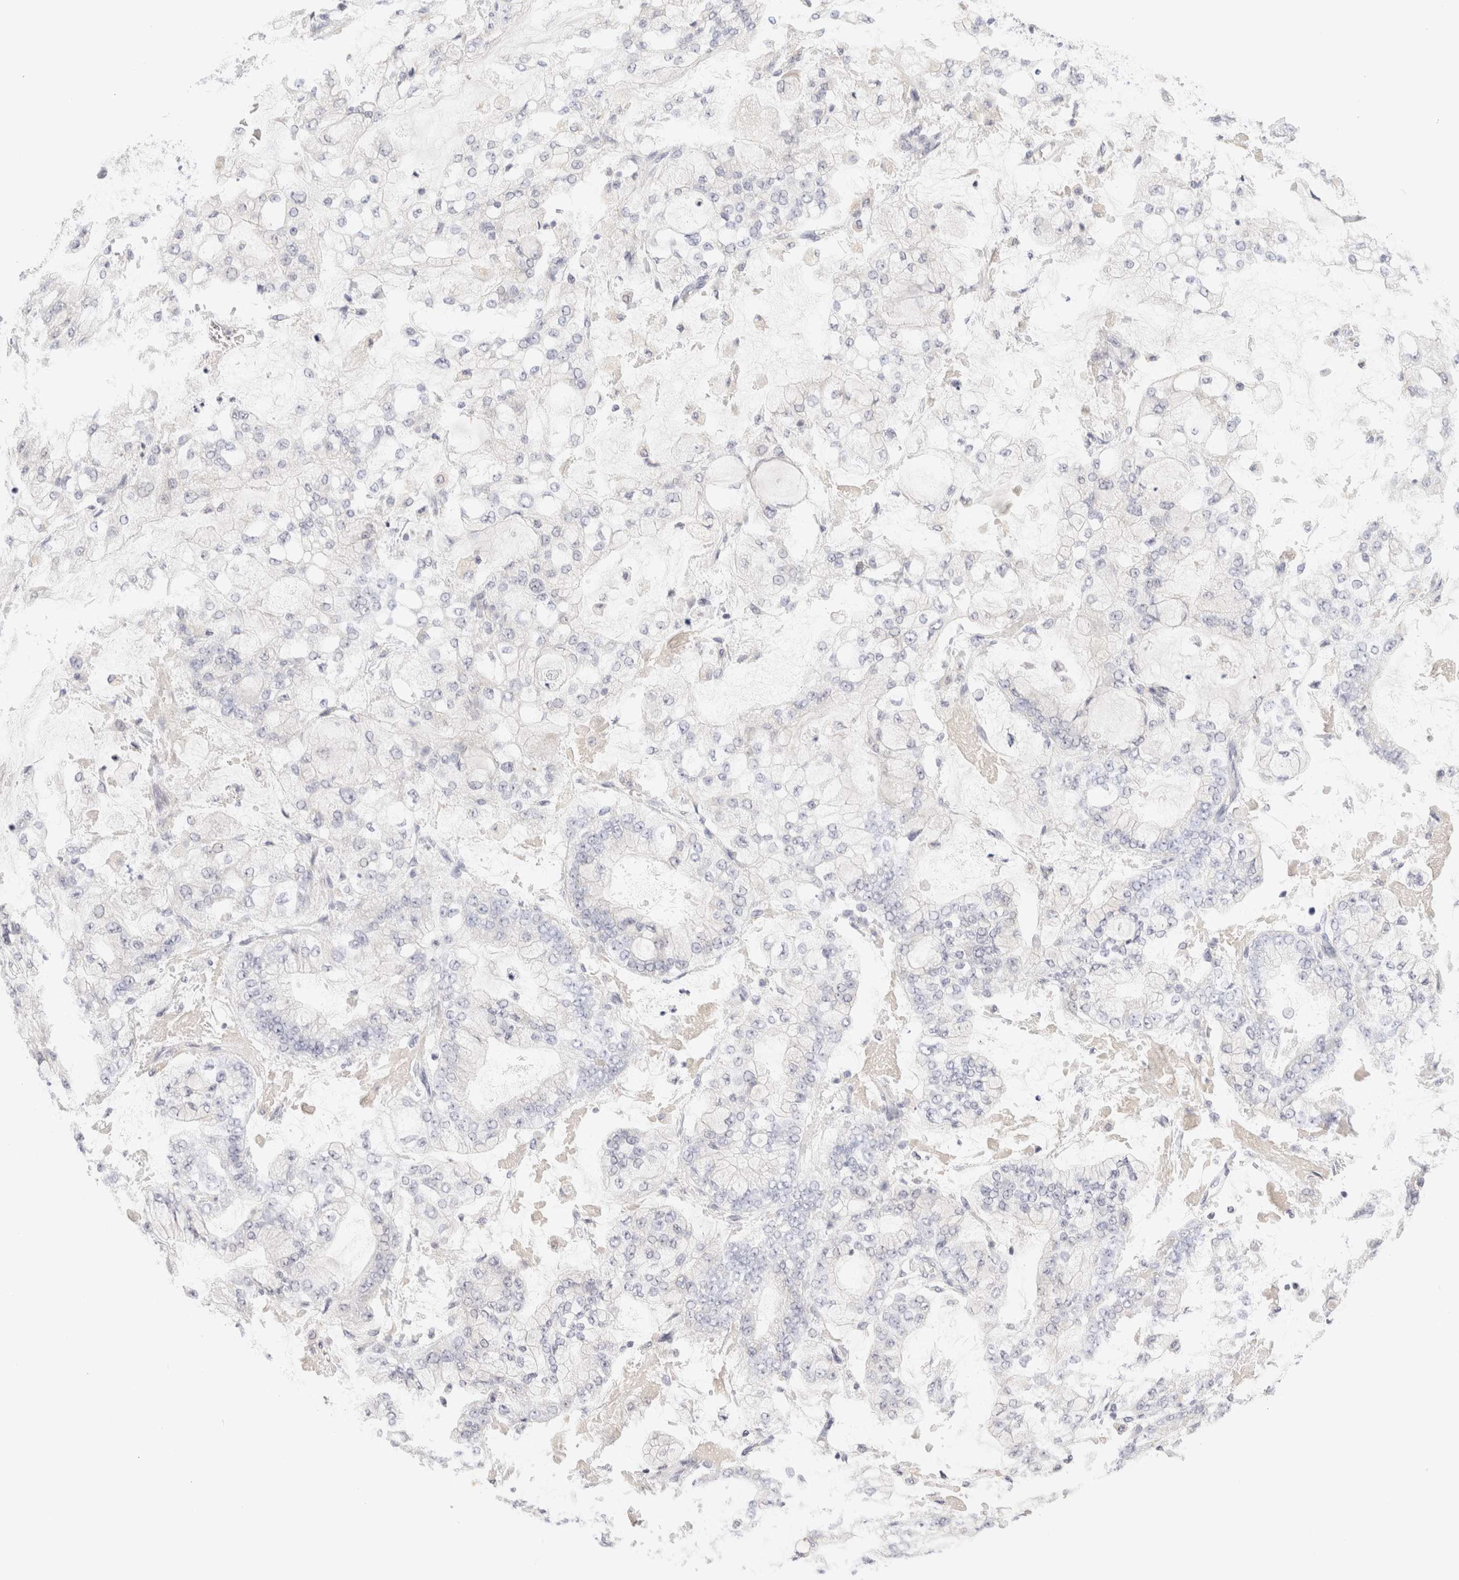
{"staining": {"intensity": "negative", "quantity": "none", "location": "none"}, "tissue": "stomach cancer", "cell_type": "Tumor cells", "image_type": "cancer", "snomed": [{"axis": "morphology", "description": "Adenocarcinoma, NOS"}, {"axis": "topography", "description": "Stomach"}], "caption": "This is an immunohistochemistry (IHC) histopathology image of human adenocarcinoma (stomach). There is no staining in tumor cells.", "gene": "SCGB2A2", "patient": {"sex": "male", "age": 76}}